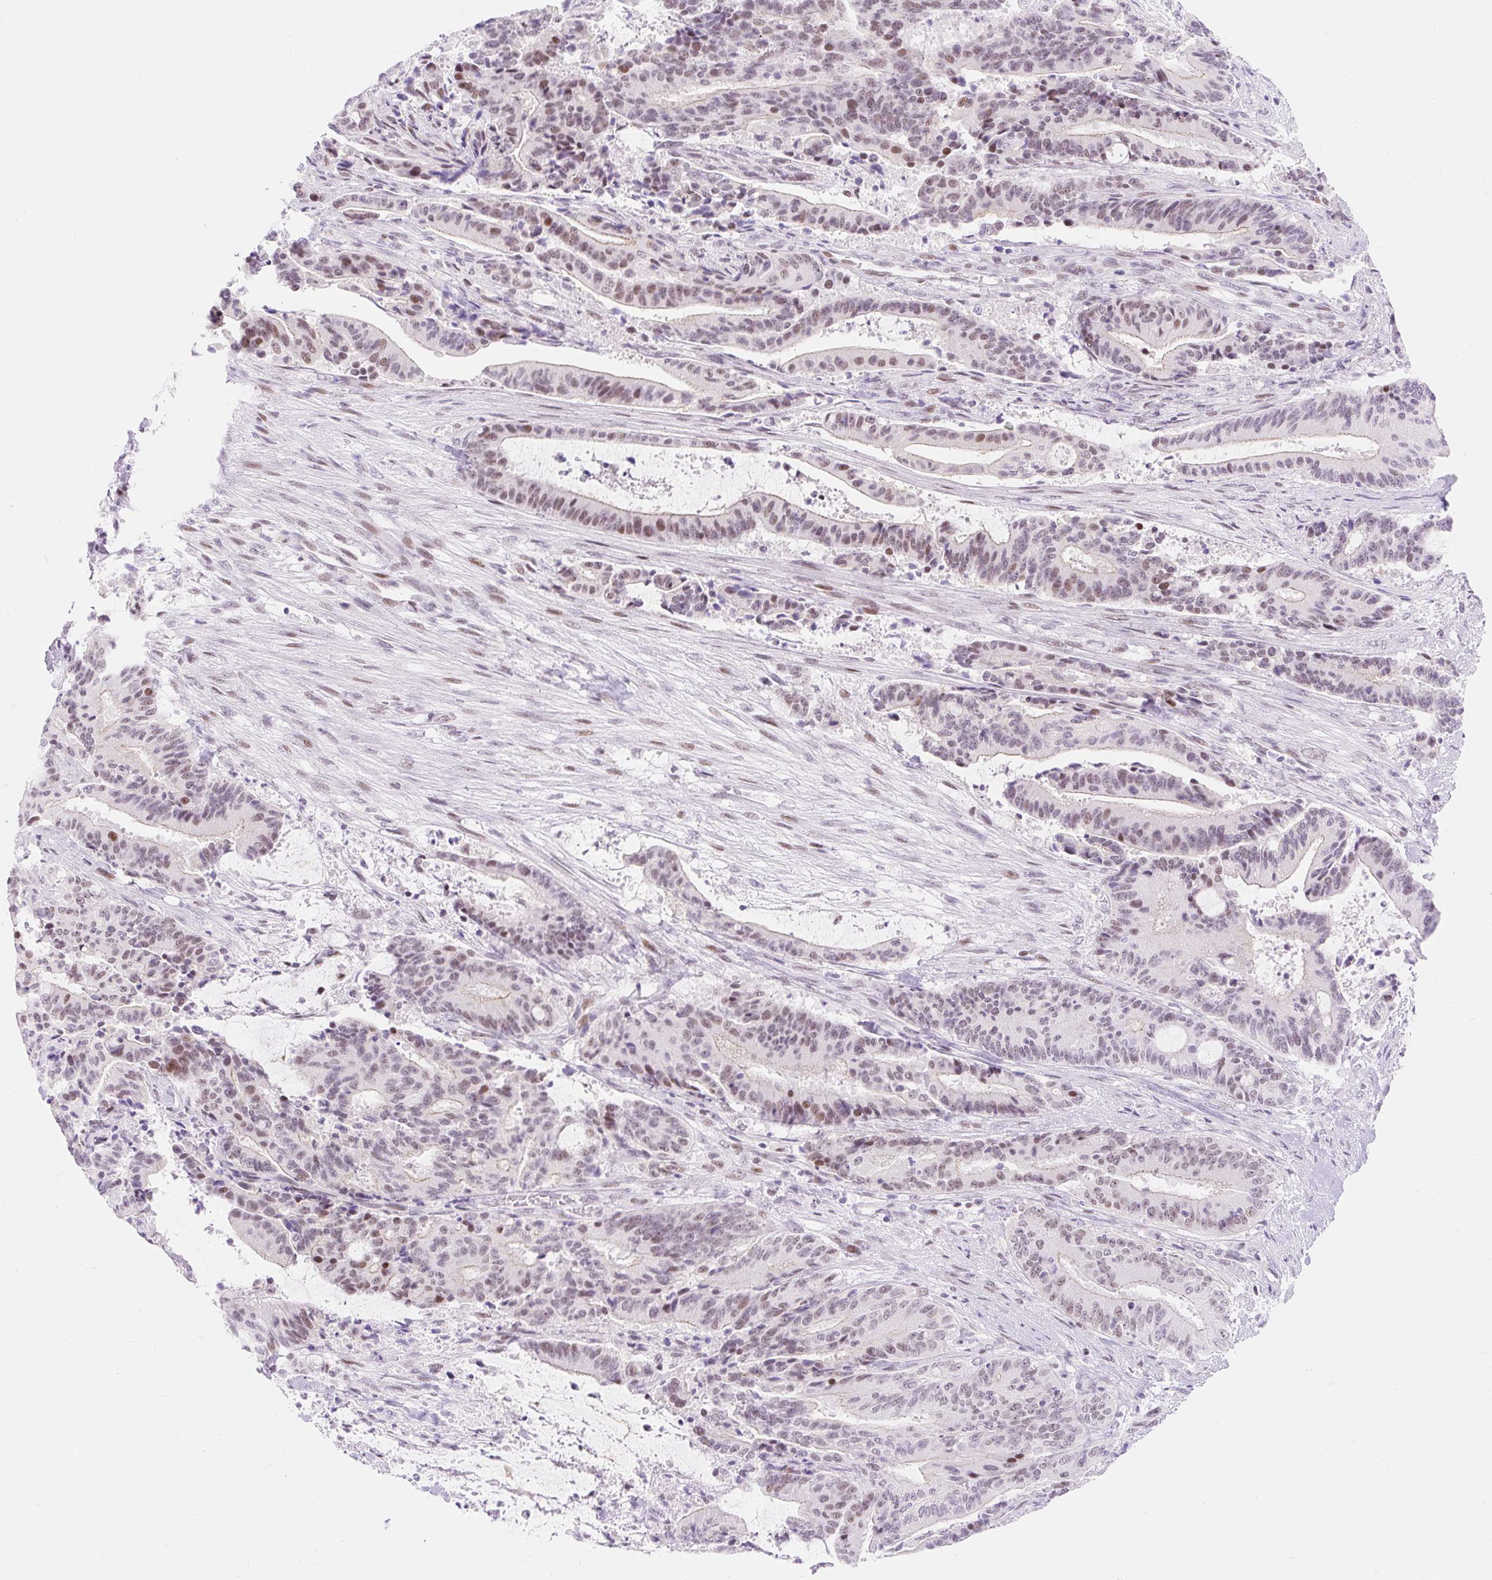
{"staining": {"intensity": "weak", "quantity": "25%-75%", "location": "nuclear"}, "tissue": "liver cancer", "cell_type": "Tumor cells", "image_type": "cancer", "snomed": [{"axis": "morphology", "description": "Normal tissue, NOS"}, {"axis": "morphology", "description": "Cholangiocarcinoma"}, {"axis": "topography", "description": "Liver"}, {"axis": "topography", "description": "Peripheral nerve tissue"}], "caption": "A high-resolution micrograph shows IHC staining of liver cholangiocarcinoma, which shows weak nuclear positivity in approximately 25%-75% of tumor cells.", "gene": "H2BW1", "patient": {"sex": "female", "age": 73}}